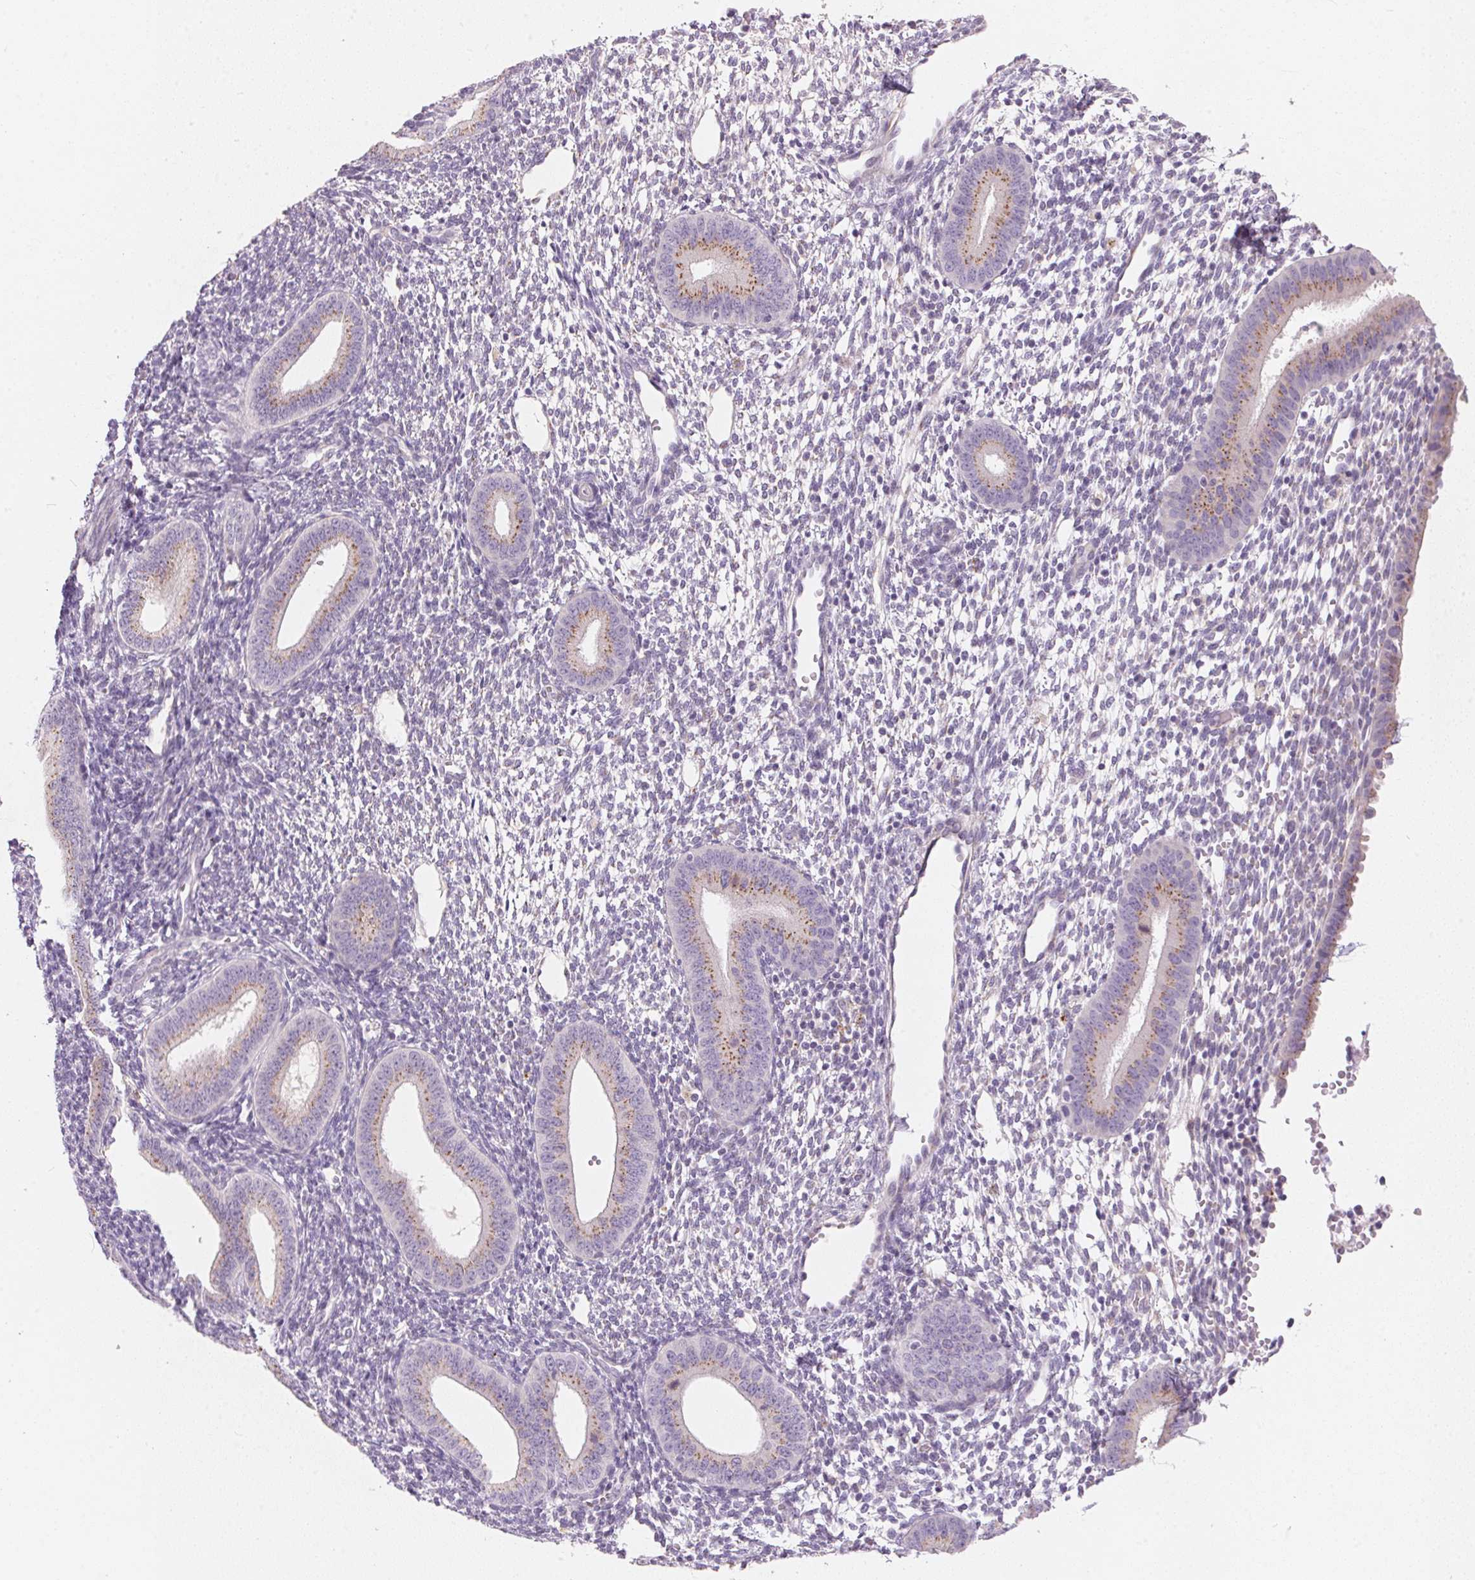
{"staining": {"intensity": "negative", "quantity": "none", "location": "none"}, "tissue": "endometrium", "cell_type": "Cells in endometrial stroma", "image_type": "normal", "snomed": [{"axis": "morphology", "description": "Normal tissue, NOS"}, {"axis": "topography", "description": "Endometrium"}], "caption": "This is an immunohistochemistry (IHC) photomicrograph of normal human endometrium. There is no staining in cells in endometrial stroma.", "gene": "DRAM2", "patient": {"sex": "female", "age": 40}}